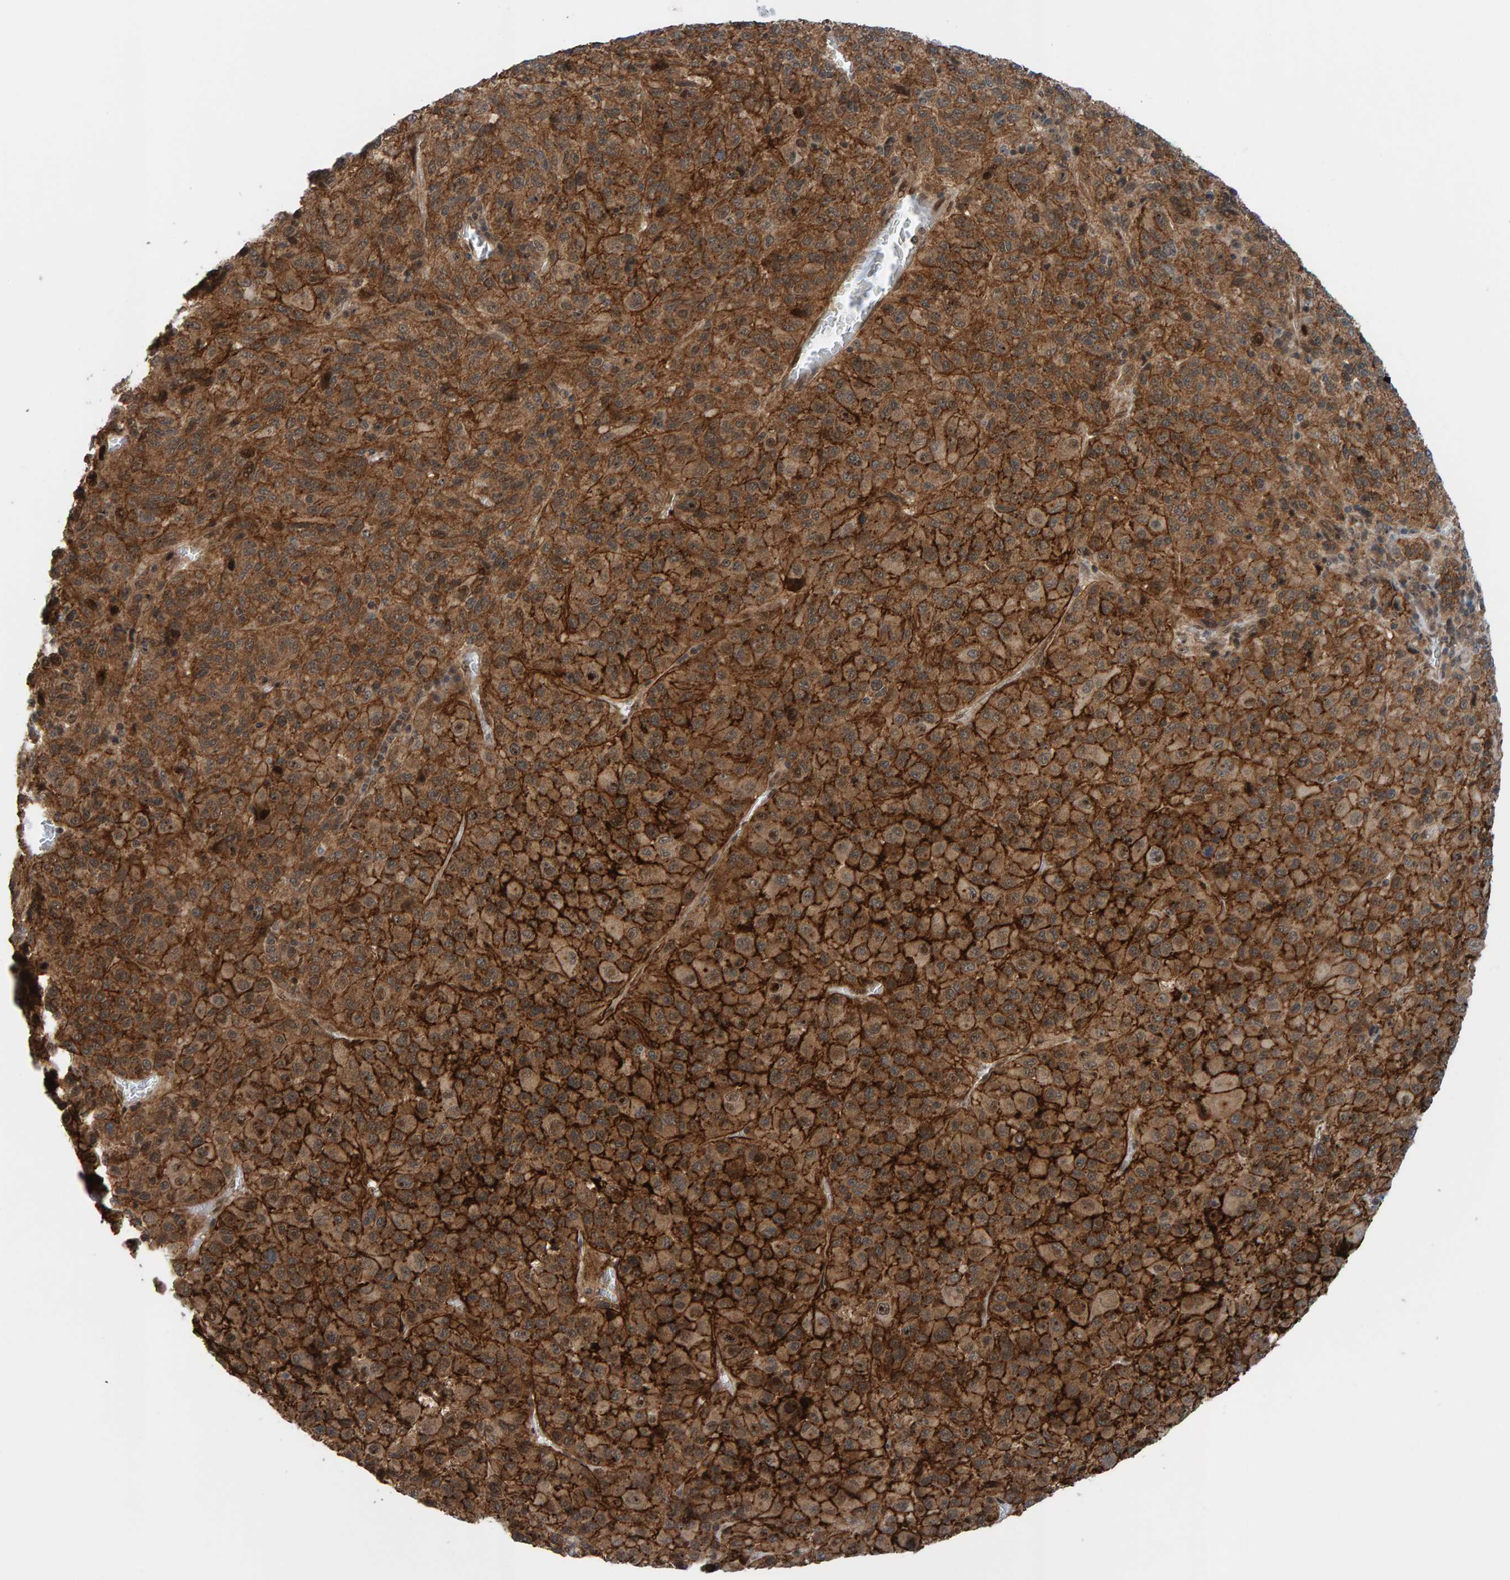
{"staining": {"intensity": "moderate", "quantity": ">75%", "location": "cytoplasmic/membranous"}, "tissue": "melanoma", "cell_type": "Tumor cells", "image_type": "cancer", "snomed": [{"axis": "morphology", "description": "Malignant melanoma, Metastatic site"}, {"axis": "topography", "description": "Lung"}], "caption": "Human melanoma stained for a protein (brown) demonstrates moderate cytoplasmic/membranous positive positivity in approximately >75% of tumor cells.", "gene": "ZNF366", "patient": {"sex": "male", "age": 64}}